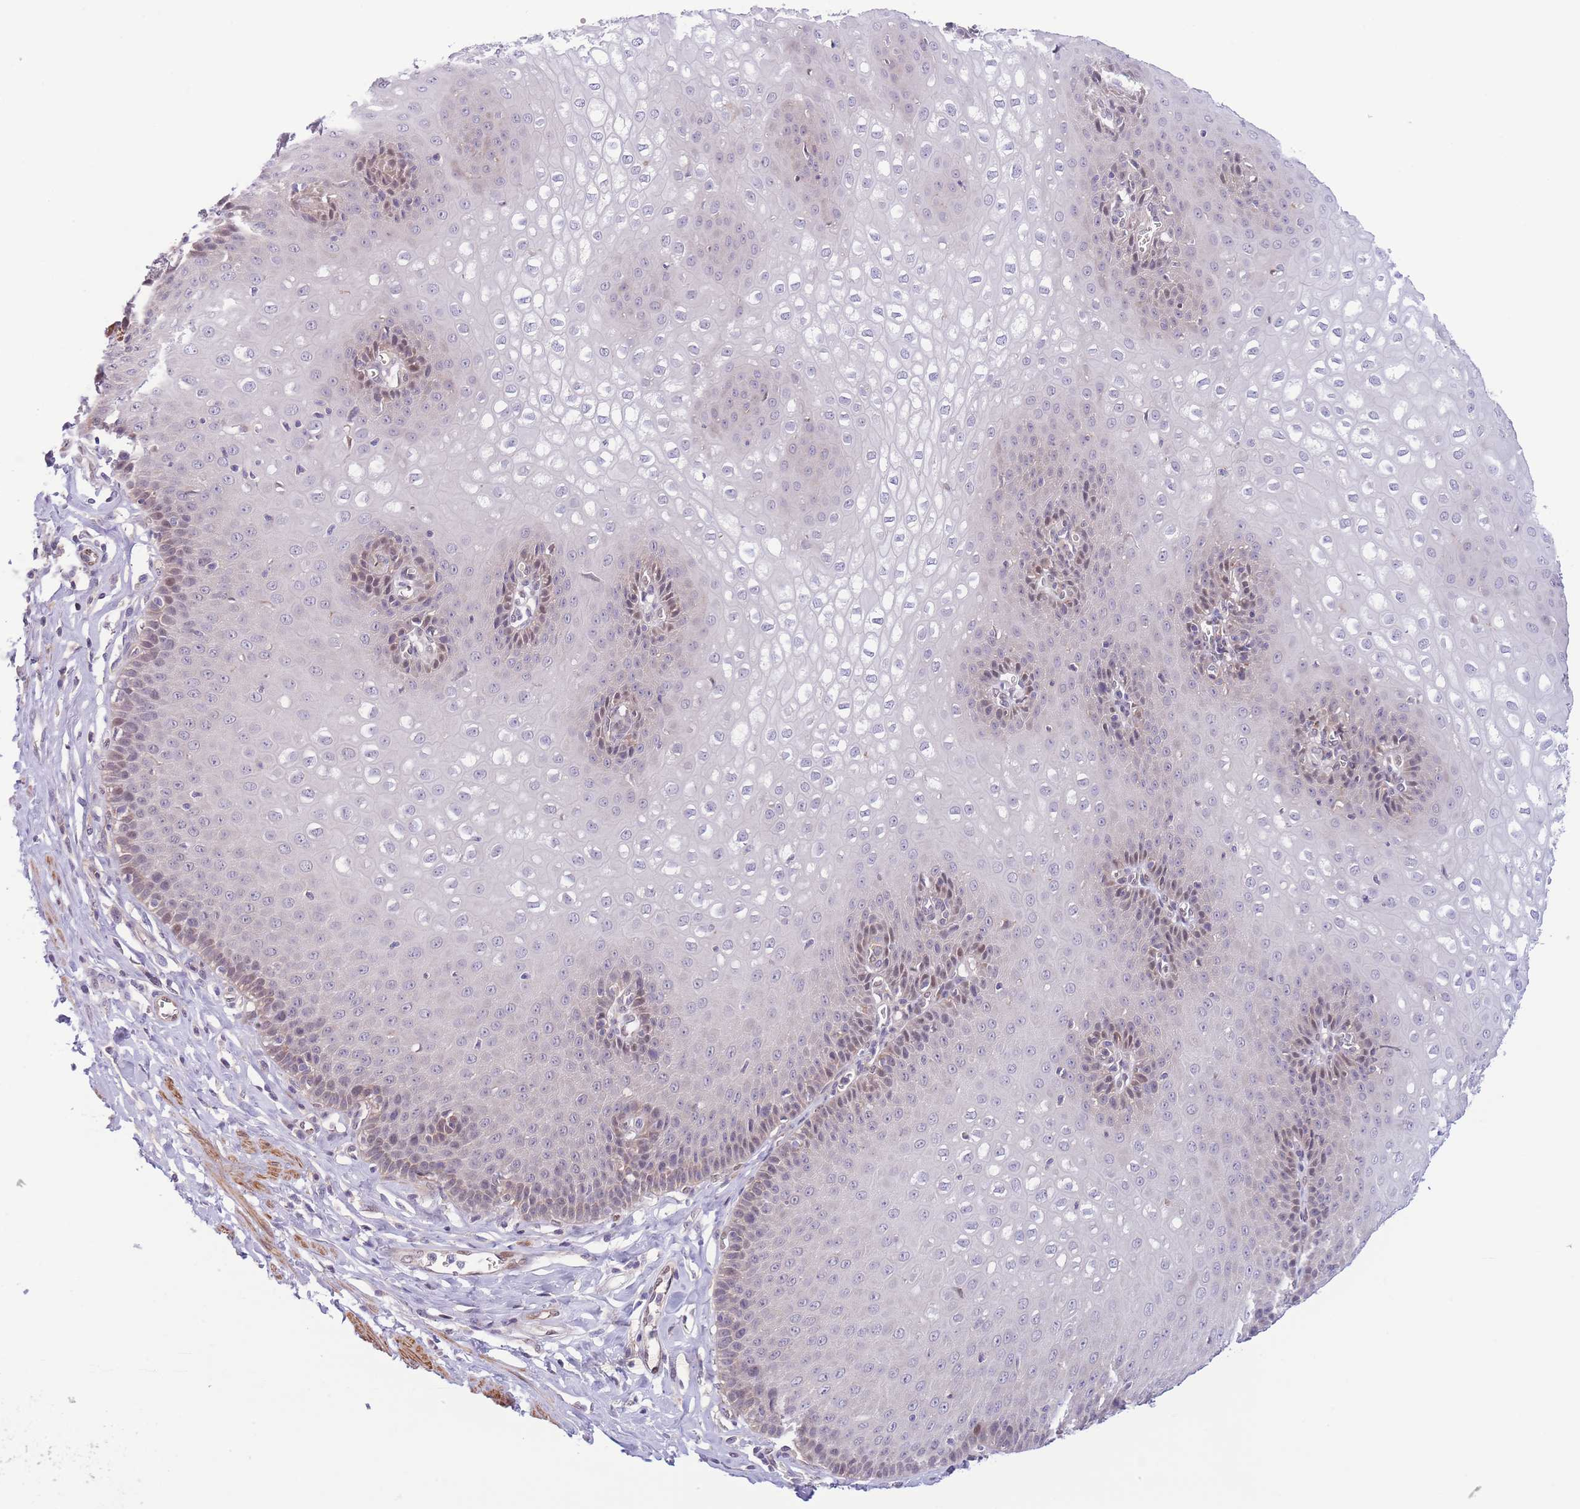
{"staining": {"intensity": "weak", "quantity": "<25%", "location": "cytoplasmic/membranous"}, "tissue": "esophagus", "cell_type": "Squamous epithelial cells", "image_type": "normal", "snomed": [{"axis": "morphology", "description": "Normal tissue, NOS"}, {"axis": "topography", "description": "Esophagus"}], "caption": "IHC image of benign human esophagus stained for a protein (brown), which shows no positivity in squamous epithelial cells.", "gene": "C9orf152", "patient": {"sex": "male", "age": 67}}